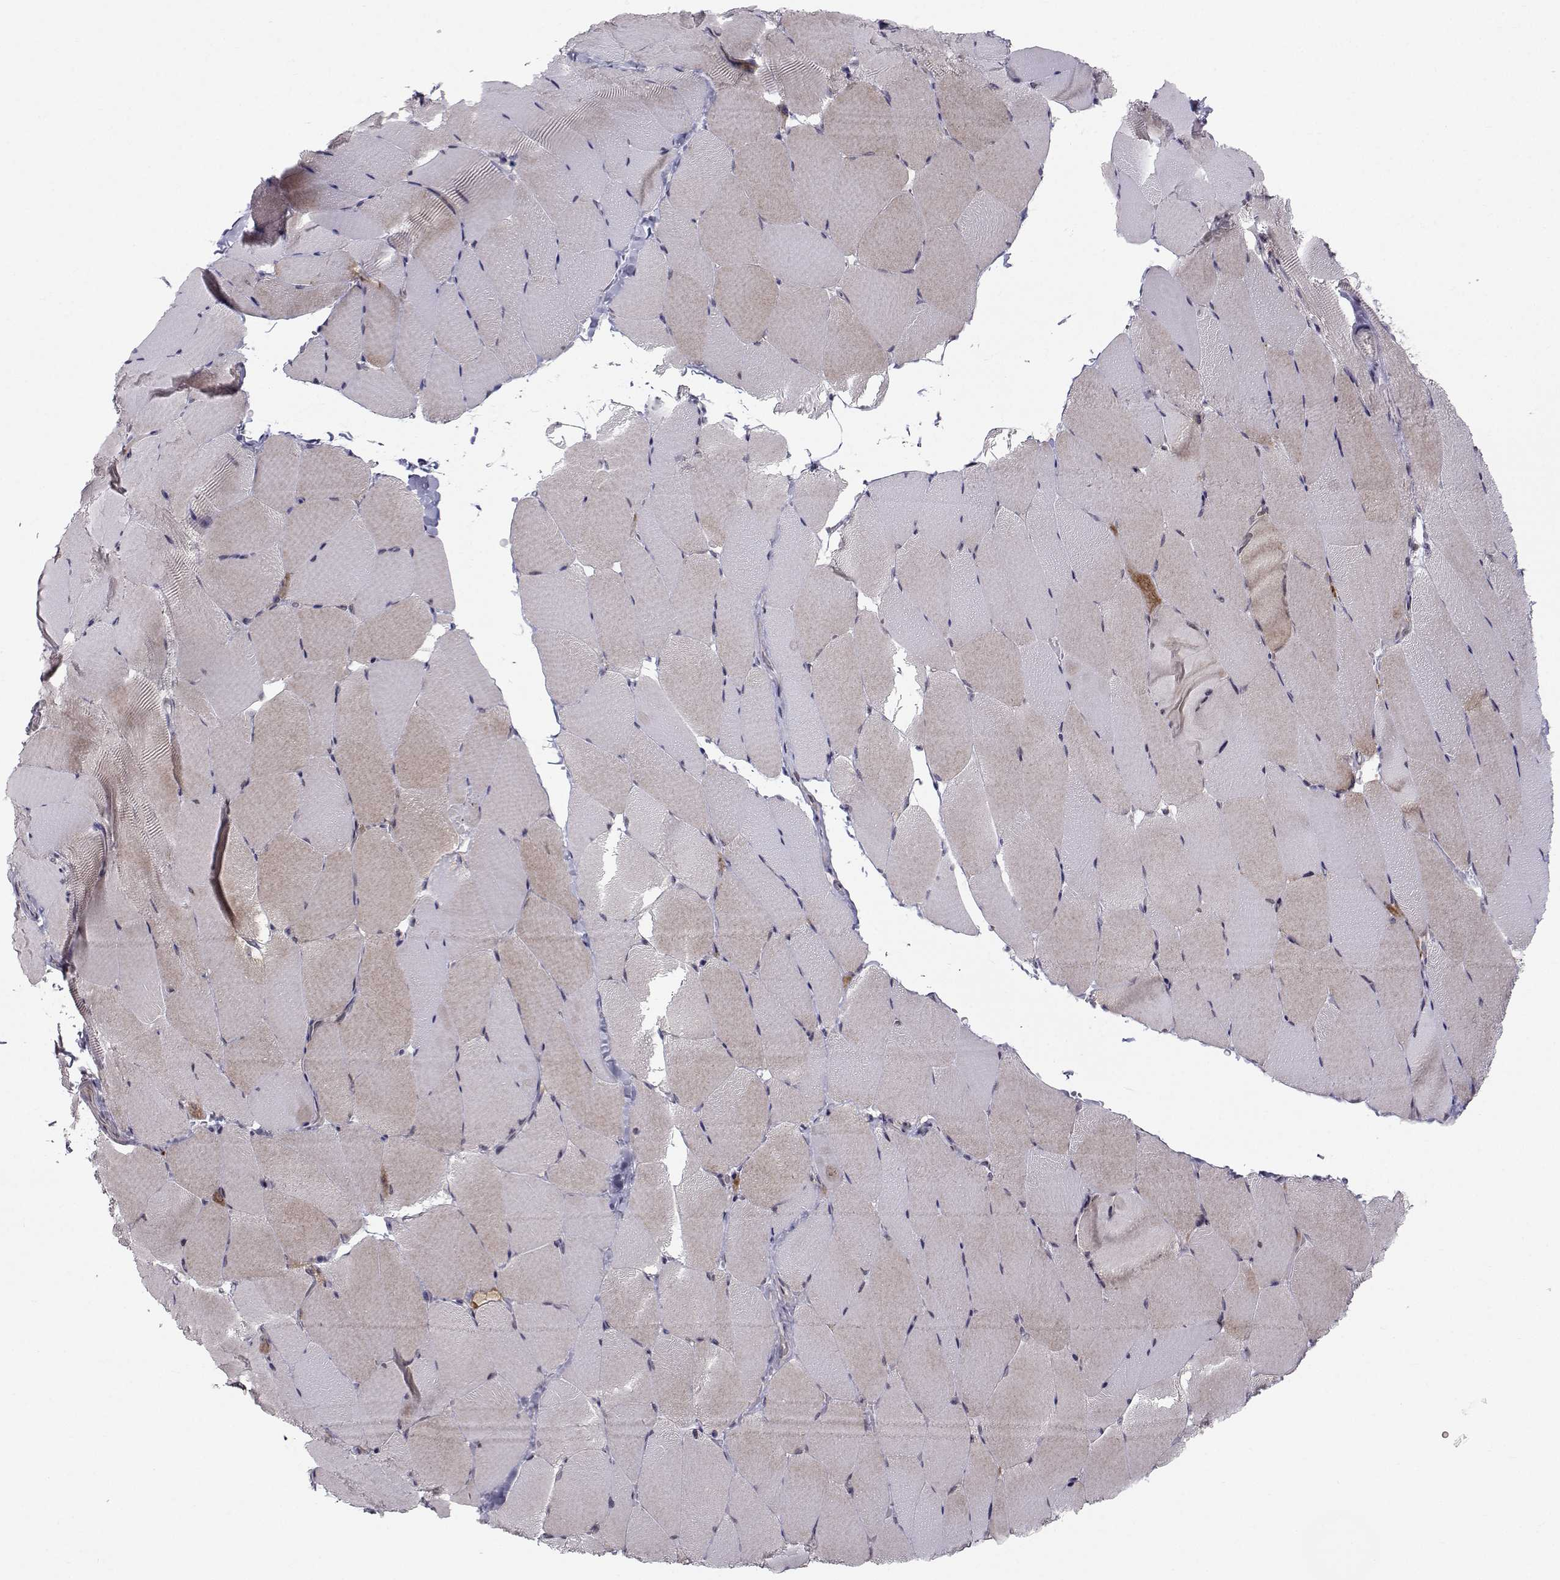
{"staining": {"intensity": "negative", "quantity": "none", "location": "none"}, "tissue": "skeletal muscle", "cell_type": "Myocytes", "image_type": "normal", "snomed": [{"axis": "morphology", "description": "Normal tissue, NOS"}, {"axis": "topography", "description": "Skeletal muscle"}], "caption": "IHC photomicrograph of unremarkable skeletal muscle stained for a protein (brown), which reveals no staining in myocytes.", "gene": "HSP90AB1", "patient": {"sex": "female", "age": 37}}